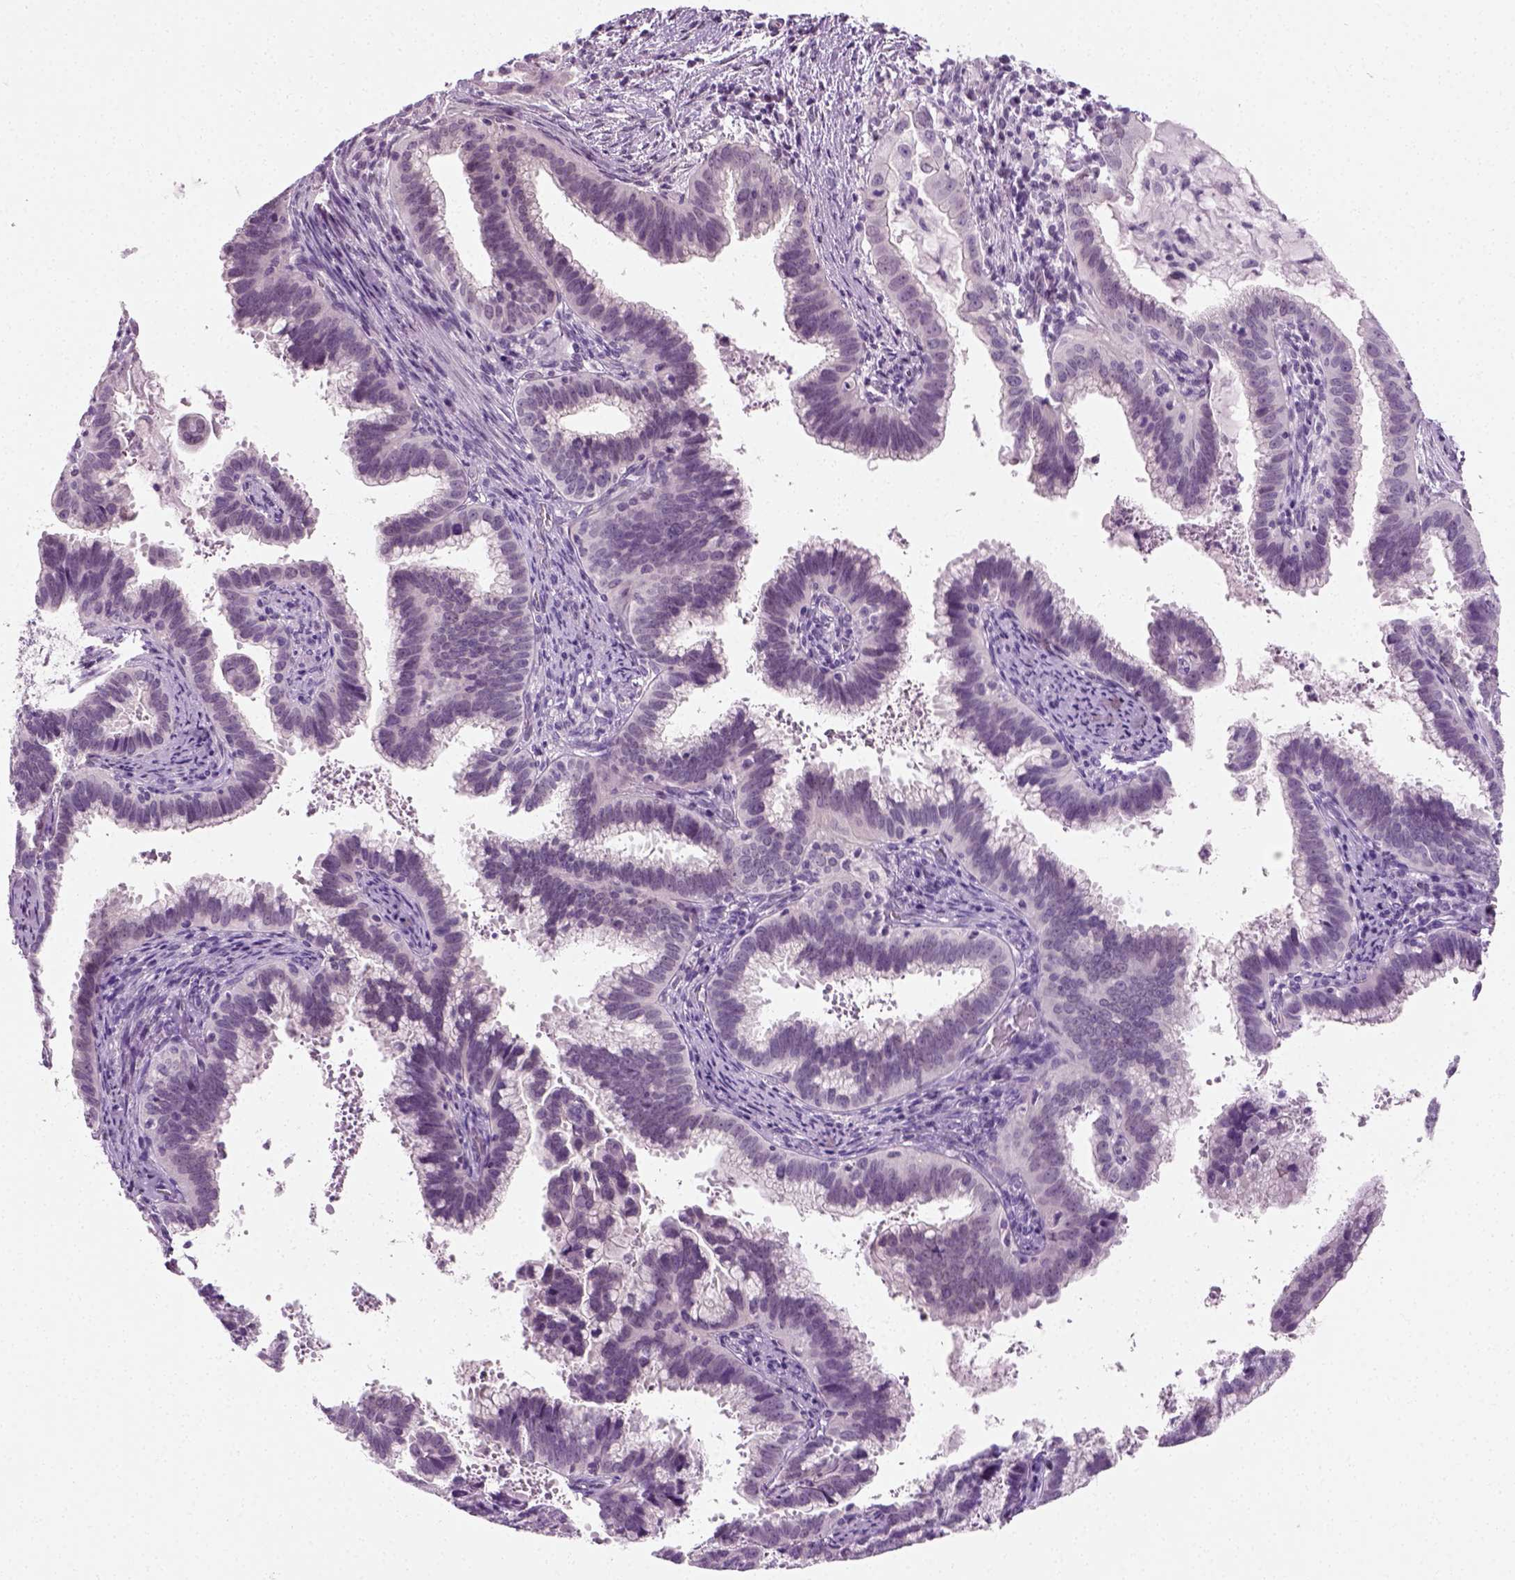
{"staining": {"intensity": "negative", "quantity": "none", "location": "none"}, "tissue": "cervical cancer", "cell_type": "Tumor cells", "image_type": "cancer", "snomed": [{"axis": "morphology", "description": "Adenocarcinoma, NOS"}, {"axis": "topography", "description": "Cervix"}], "caption": "Immunohistochemistry image of human cervical adenocarcinoma stained for a protein (brown), which exhibits no expression in tumor cells.", "gene": "SPATA31E1", "patient": {"sex": "female", "age": 56}}